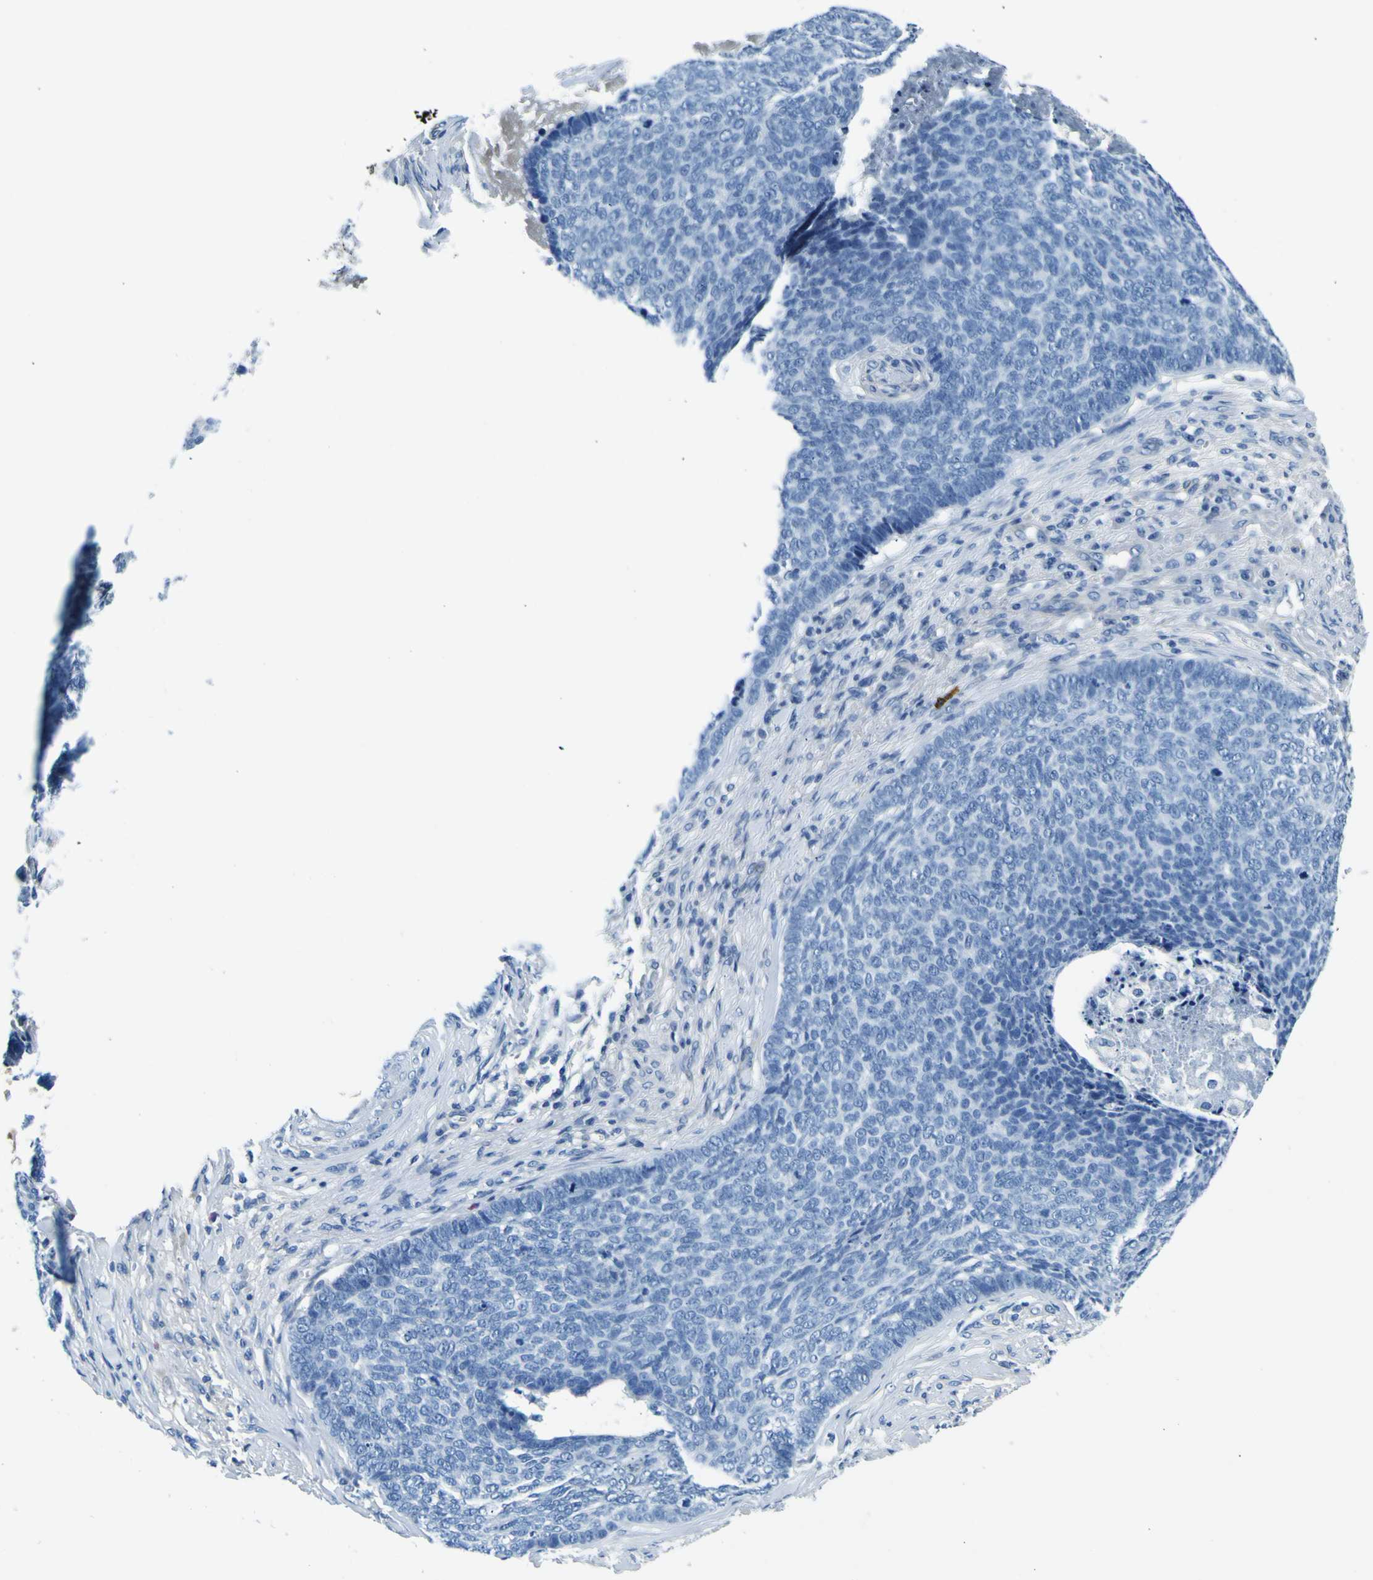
{"staining": {"intensity": "negative", "quantity": "none", "location": "none"}, "tissue": "skin cancer", "cell_type": "Tumor cells", "image_type": "cancer", "snomed": [{"axis": "morphology", "description": "Basal cell carcinoma"}, {"axis": "topography", "description": "Skin"}], "caption": "This is an immunohistochemistry photomicrograph of human skin cancer (basal cell carcinoma). There is no staining in tumor cells.", "gene": "ADGRA2", "patient": {"sex": "male", "age": 84}}